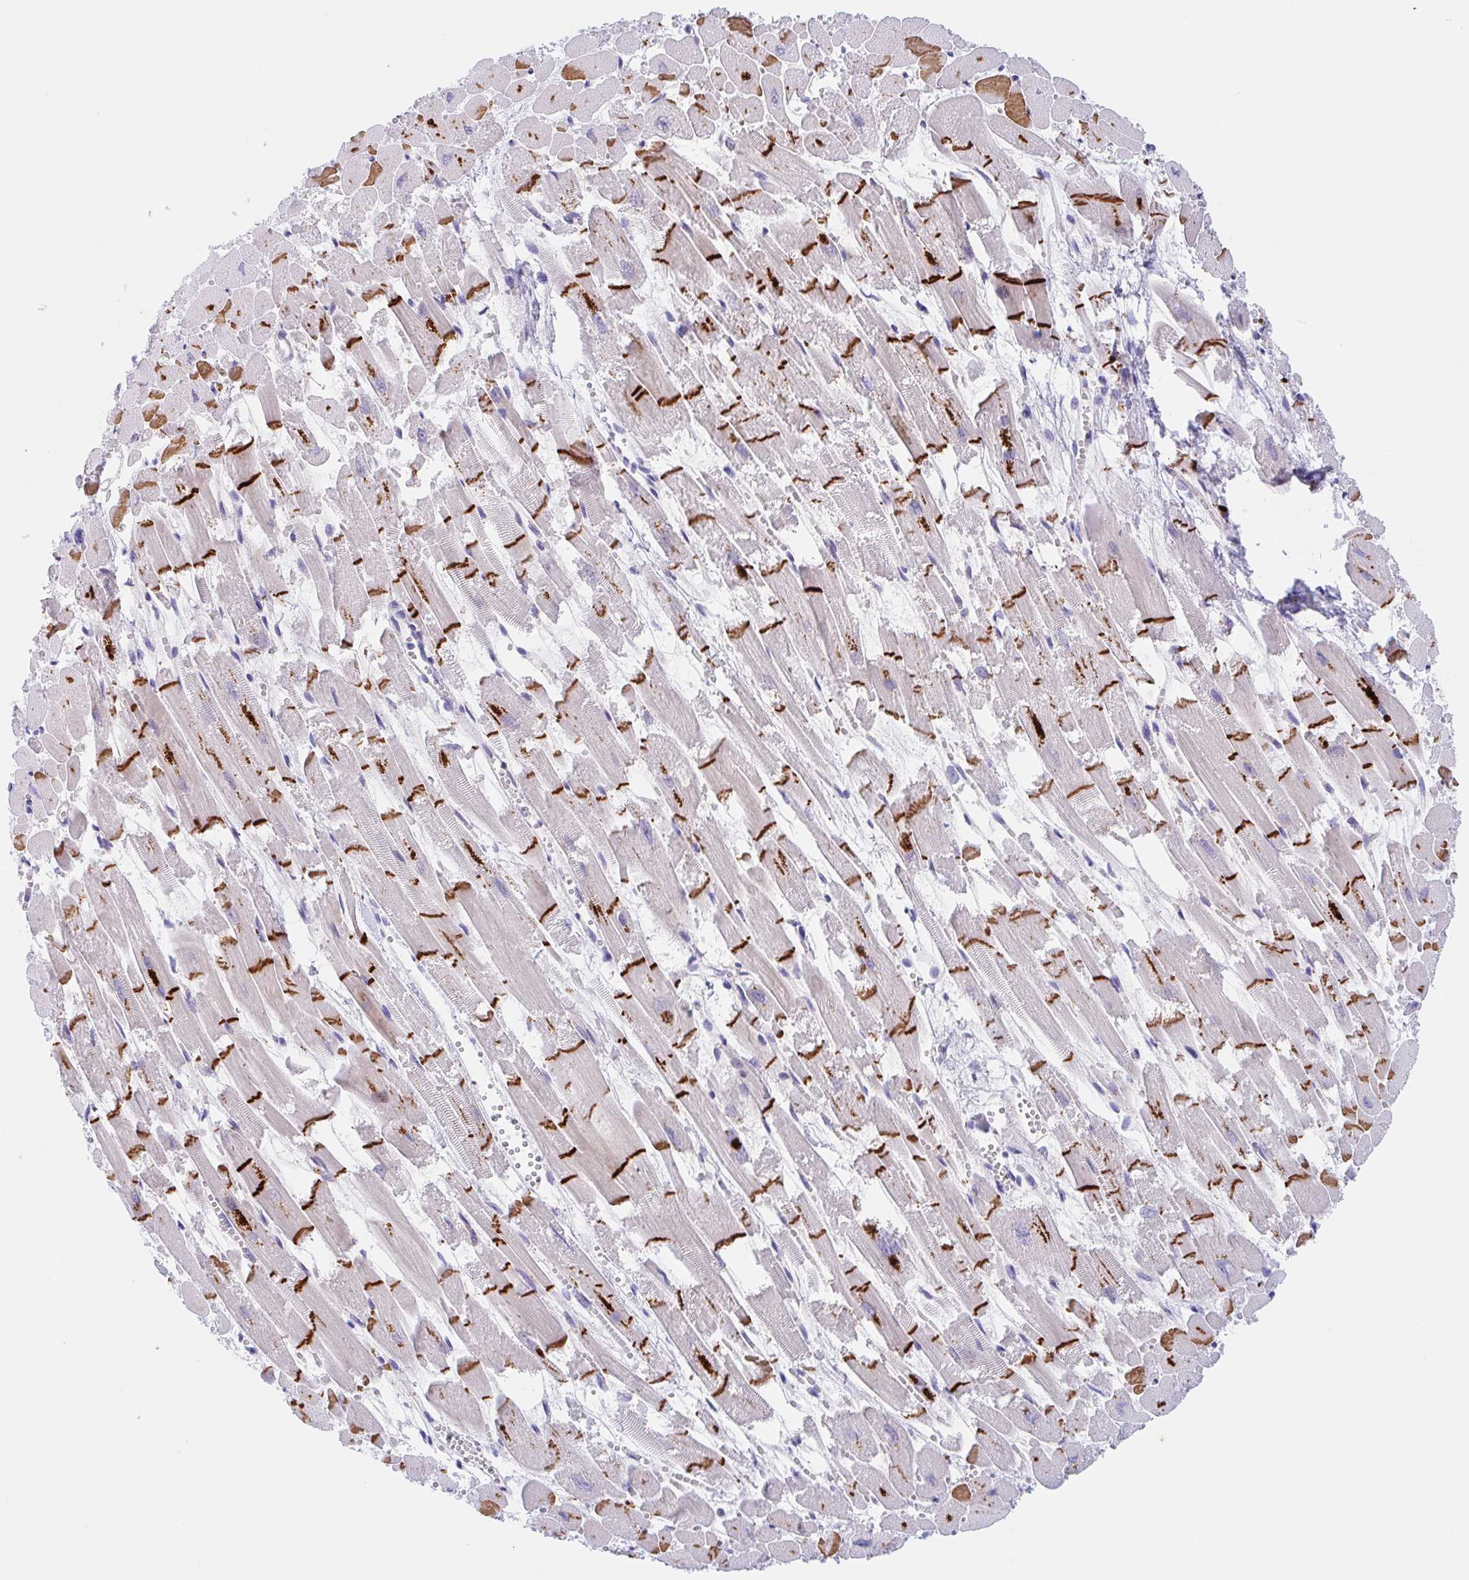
{"staining": {"intensity": "strong", "quantity": ">75%", "location": "cytoplasmic/membranous"}, "tissue": "heart muscle", "cell_type": "Cardiomyocytes", "image_type": "normal", "snomed": [{"axis": "morphology", "description": "Normal tissue, NOS"}, {"axis": "topography", "description": "Heart"}], "caption": "This is a micrograph of immunohistochemistry (IHC) staining of benign heart muscle, which shows strong expression in the cytoplasmic/membranous of cardiomyocytes.", "gene": "TMEM86A", "patient": {"sex": "female", "age": 52}}